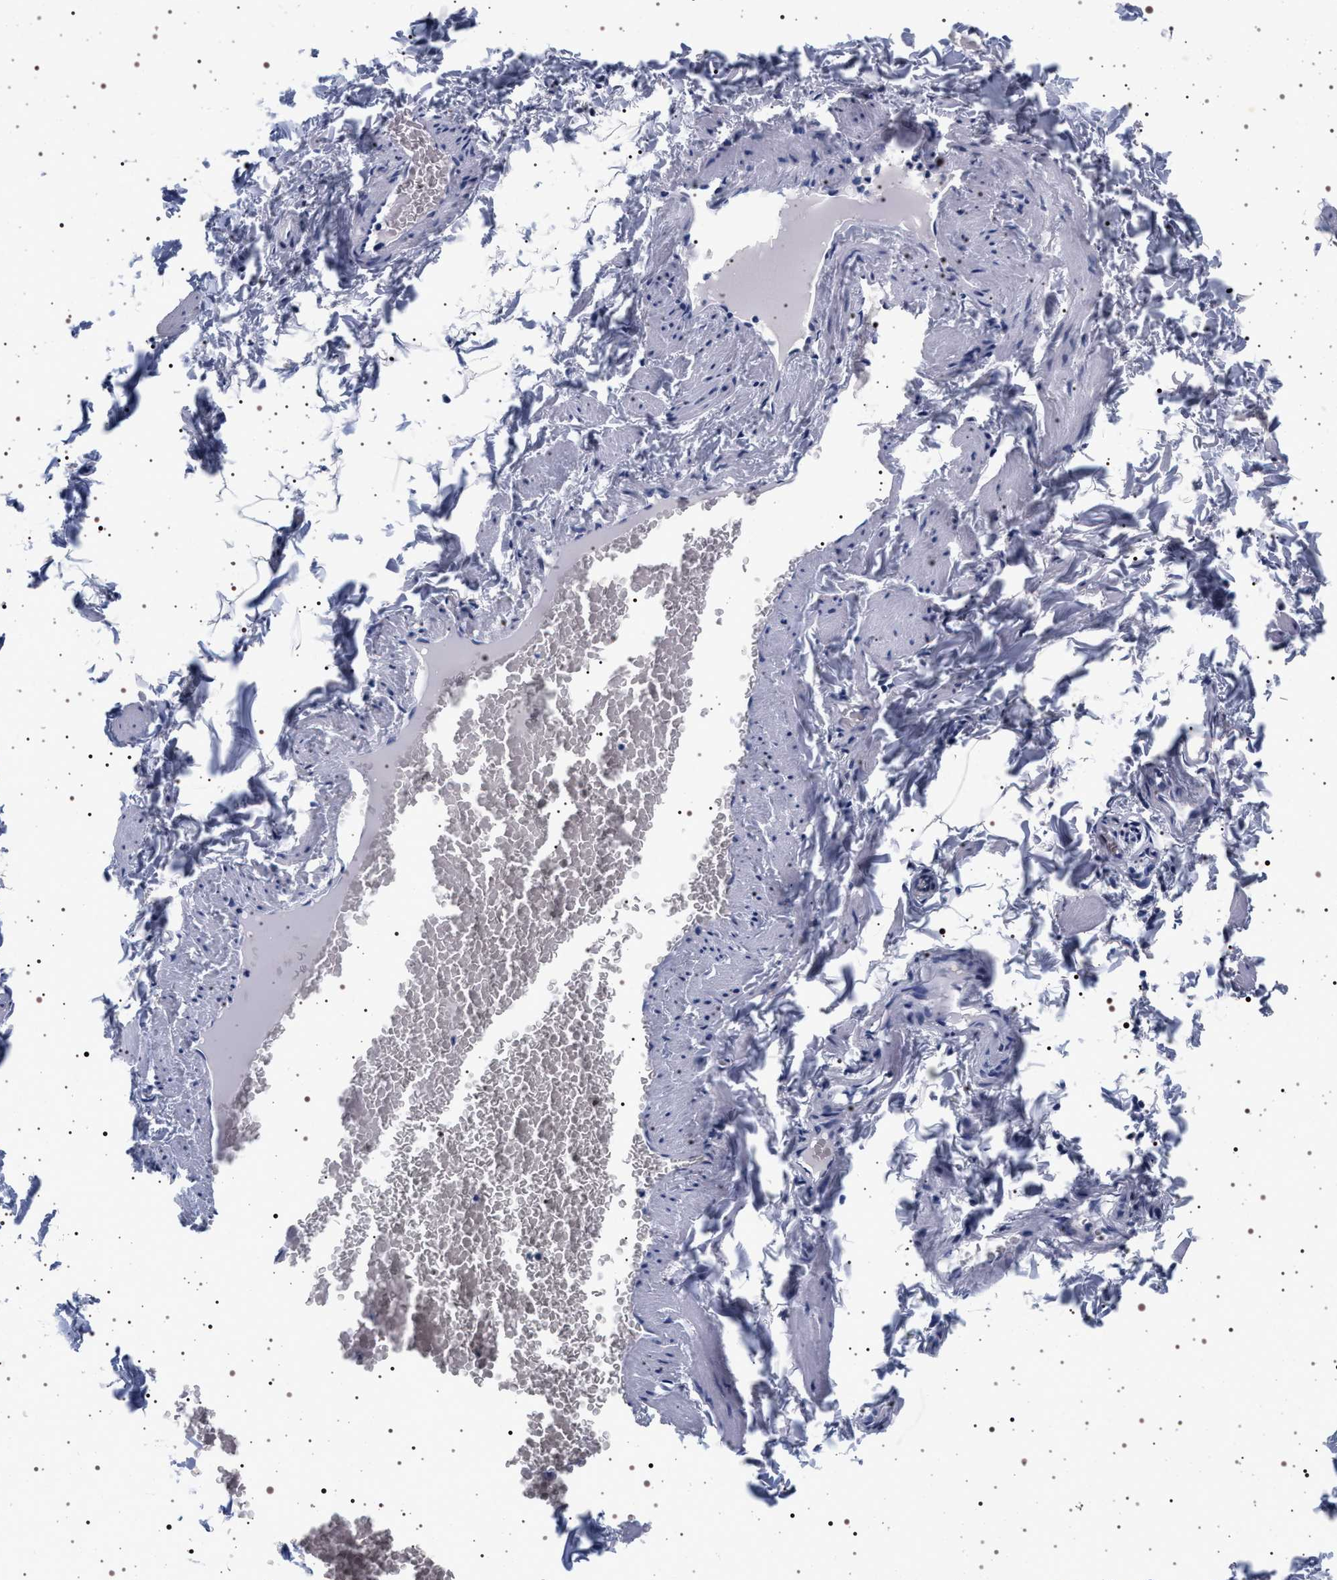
{"staining": {"intensity": "negative", "quantity": "none", "location": "none"}, "tissue": "adipose tissue", "cell_type": "Adipocytes", "image_type": "normal", "snomed": [{"axis": "morphology", "description": "Normal tissue, NOS"}, {"axis": "topography", "description": "Vascular tissue"}], "caption": "IHC histopathology image of unremarkable adipose tissue: adipose tissue stained with DAB (3,3'-diaminobenzidine) displays no significant protein staining in adipocytes.", "gene": "SYN1", "patient": {"sex": "male", "age": 41}}